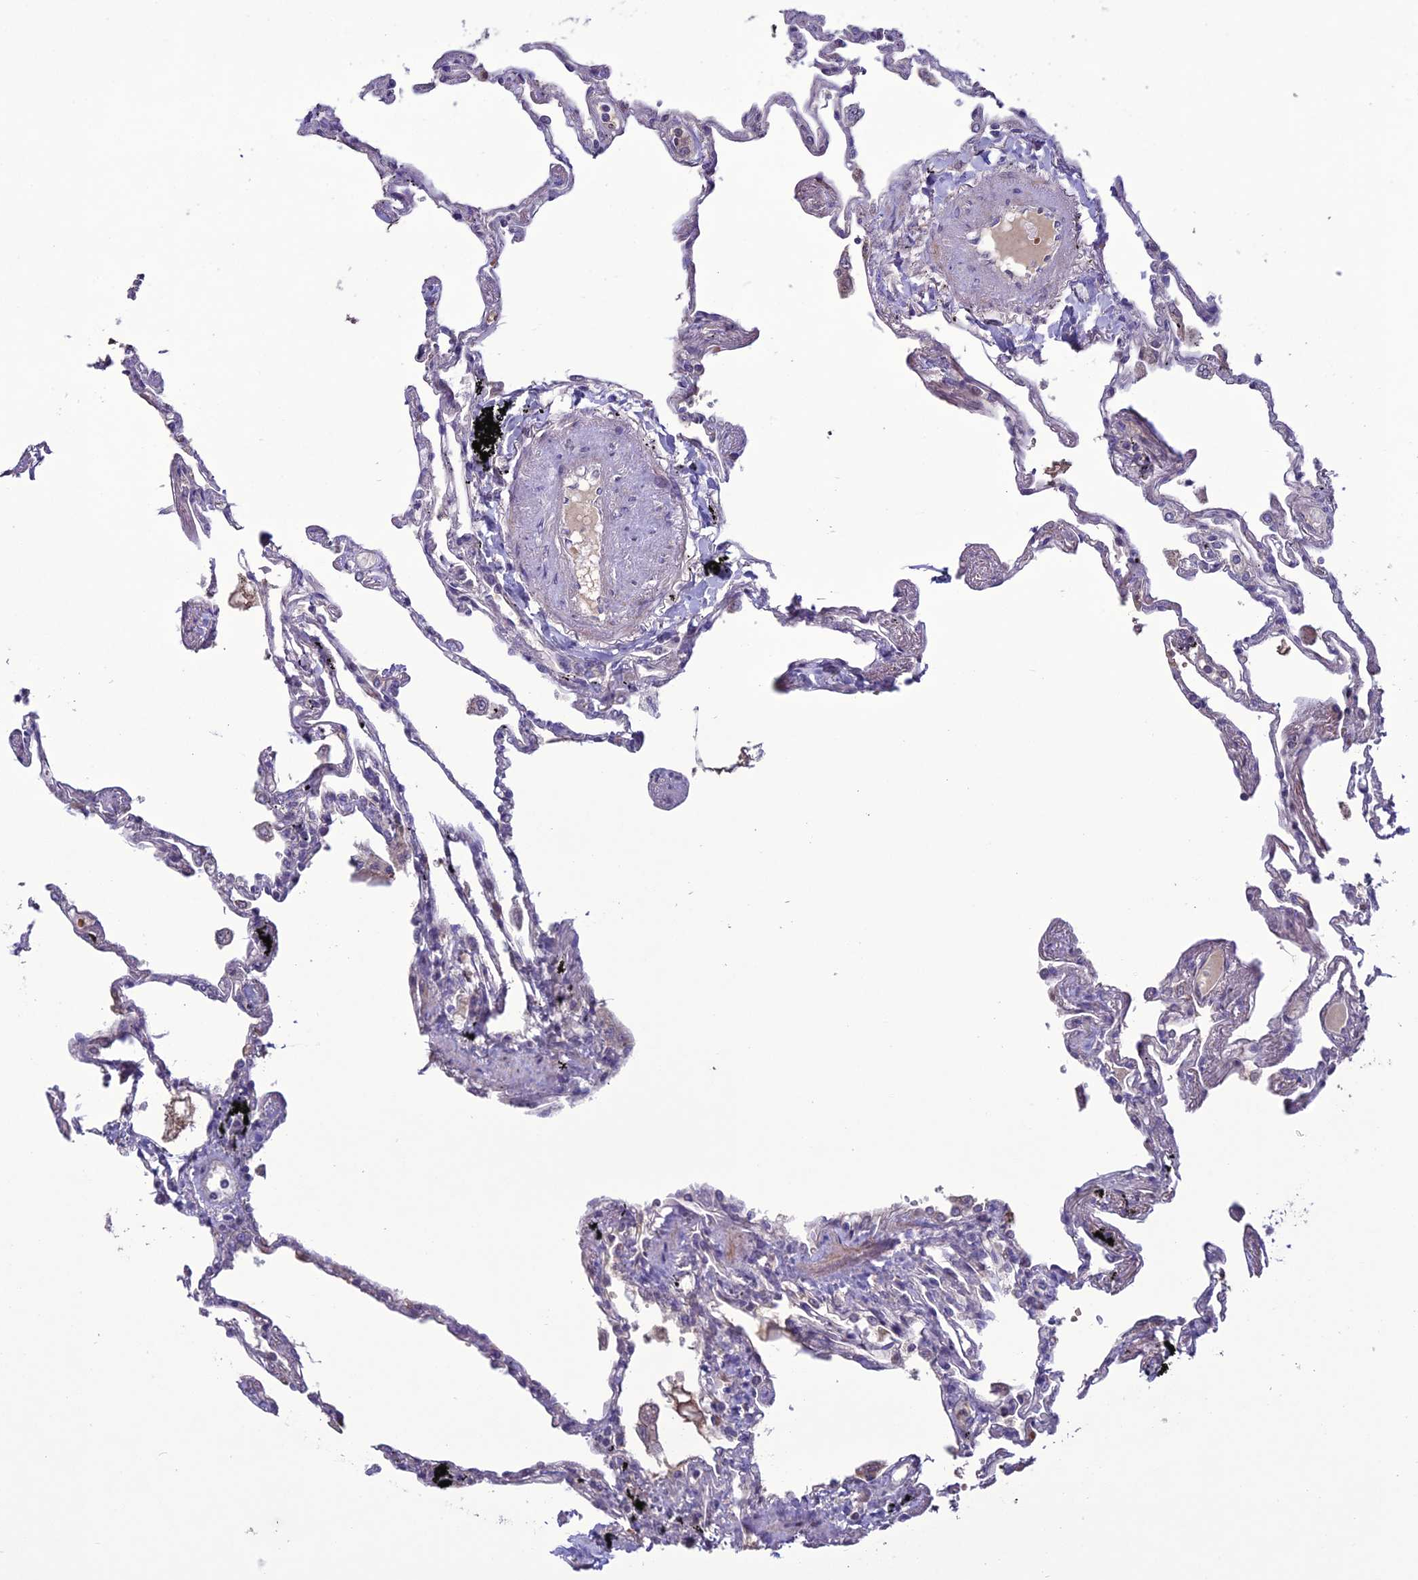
{"staining": {"intensity": "weak", "quantity": "<25%", "location": "cytoplasmic/membranous"}, "tissue": "lung", "cell_type": "Alveolar cells", "image_type": "normal", "snomed": [{"axis": "morphology", "description": "Normal tissue, NOS"}, {"axis": "topography", "description": "Lung"}], "caption": "Alveolar cells show no significant positivity in unremarkable lung.", "gene": "C2orf76", "patient": {"sex": "female", "age": 67}}